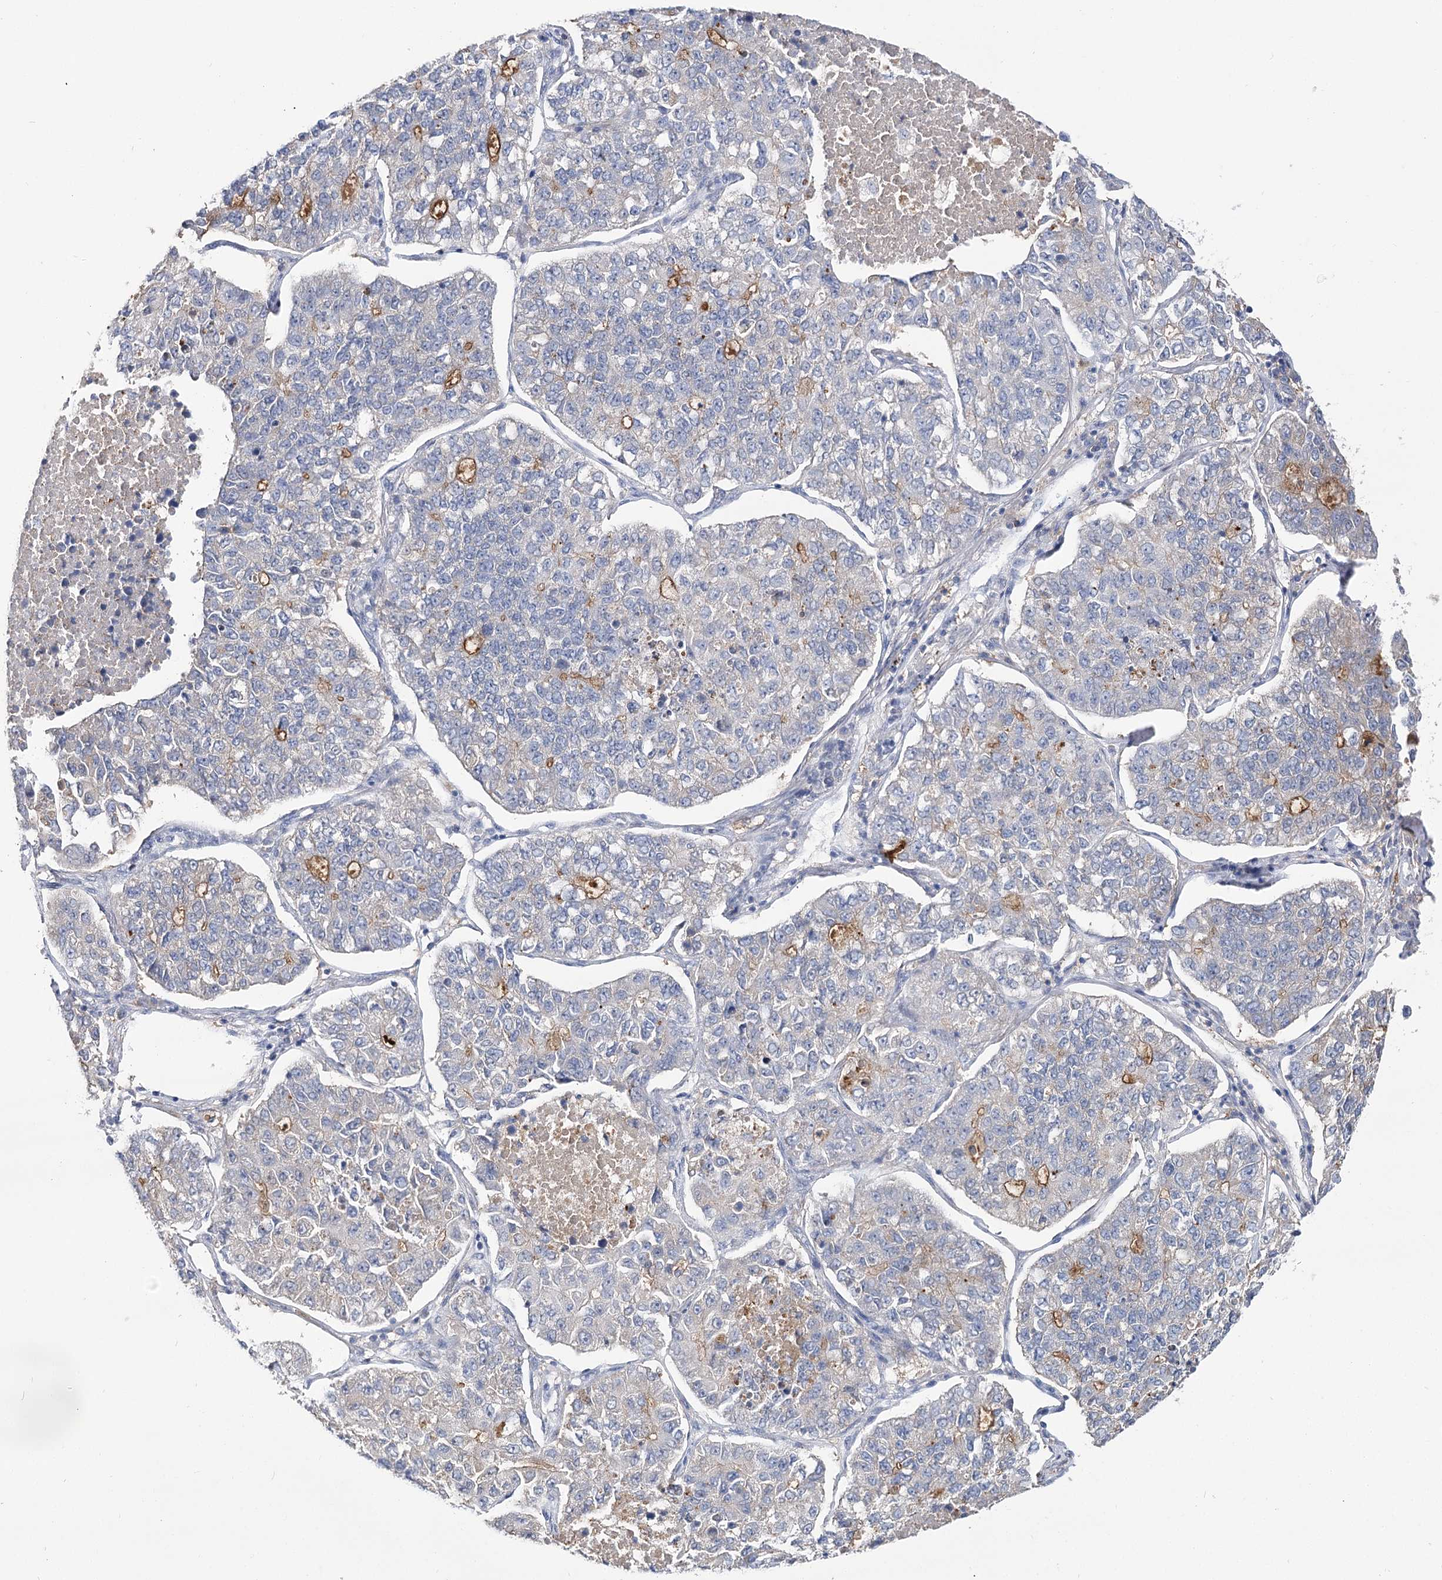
{"staining": {"intensity": "negative", "quantity": "none", "location": "none"}, "tissue": "lung cancer", "cell_type": "Tumor cells", "image_type": "cancer", "snomed": [{"axis": "morphology", "description": "Adenocarcinoma, NOS"}, {"axis": "topography", "description": "Lung"}], "caption": "High magnification brightfield microscopy of adenocarcinoma (lung) stained with DAB (brown) and counterstained with hematoxylin (blue): tumor cells show no significant staining.", "gene": "UGP2", "patient": {"sex": "male", "age": 49}}